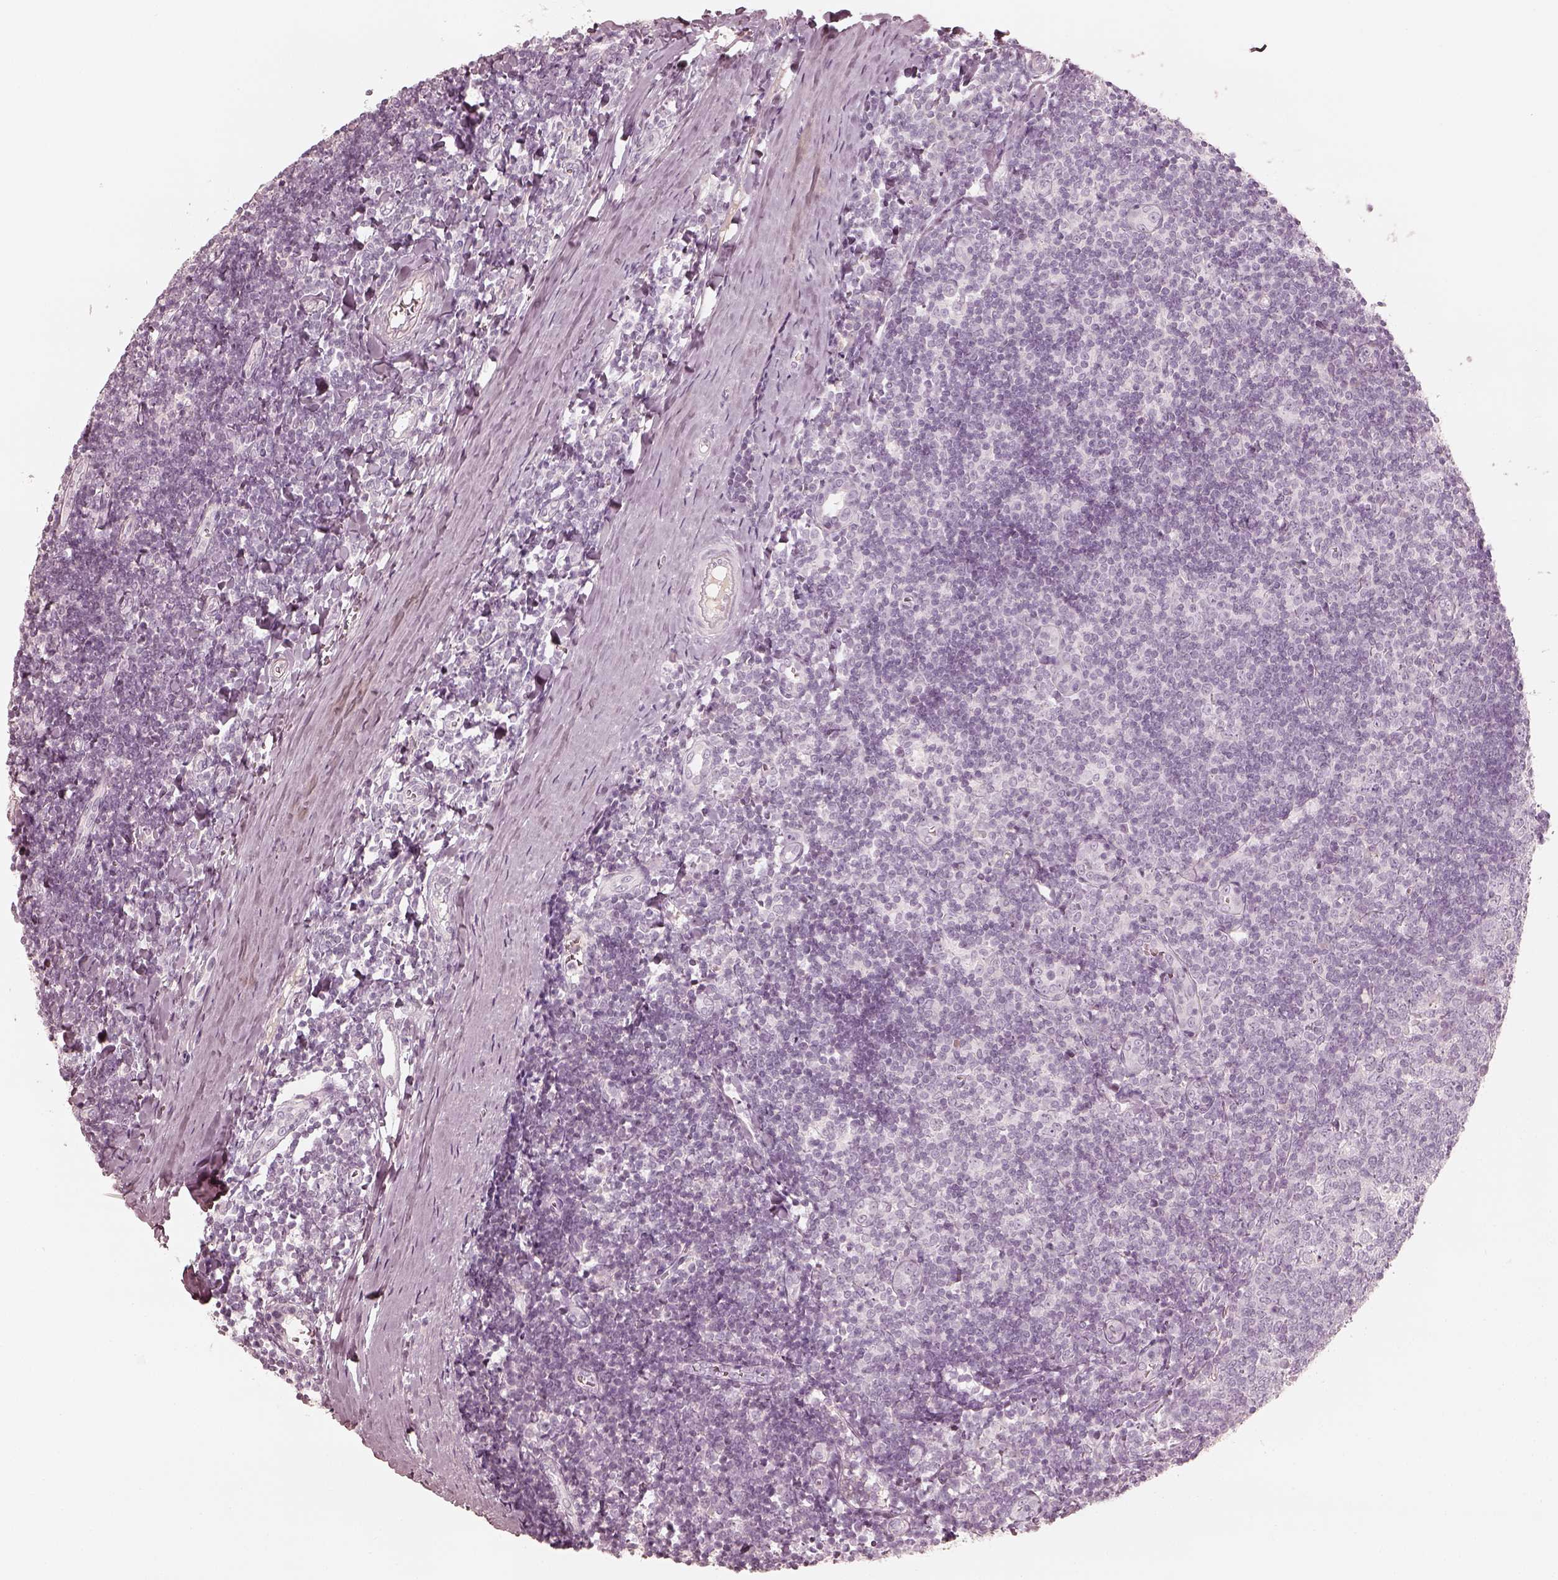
{"staining": {"intensity": "negative", "quantity": "none", "location": "none"}, "tissue": "tonsil", "cell_type": "Germinal center cells", "image_type": "normal", "snomed": [{"axis": "morphology", "description": "Normal tissue, NOS"}, {"axis": "topography", "description": "Tonsil"}], "caption": "The micrograph exhibits no staining of germinal center cells in benign tonsil.", "gene": "KRT82", "patient": {"sex": "female", "age": 12}}